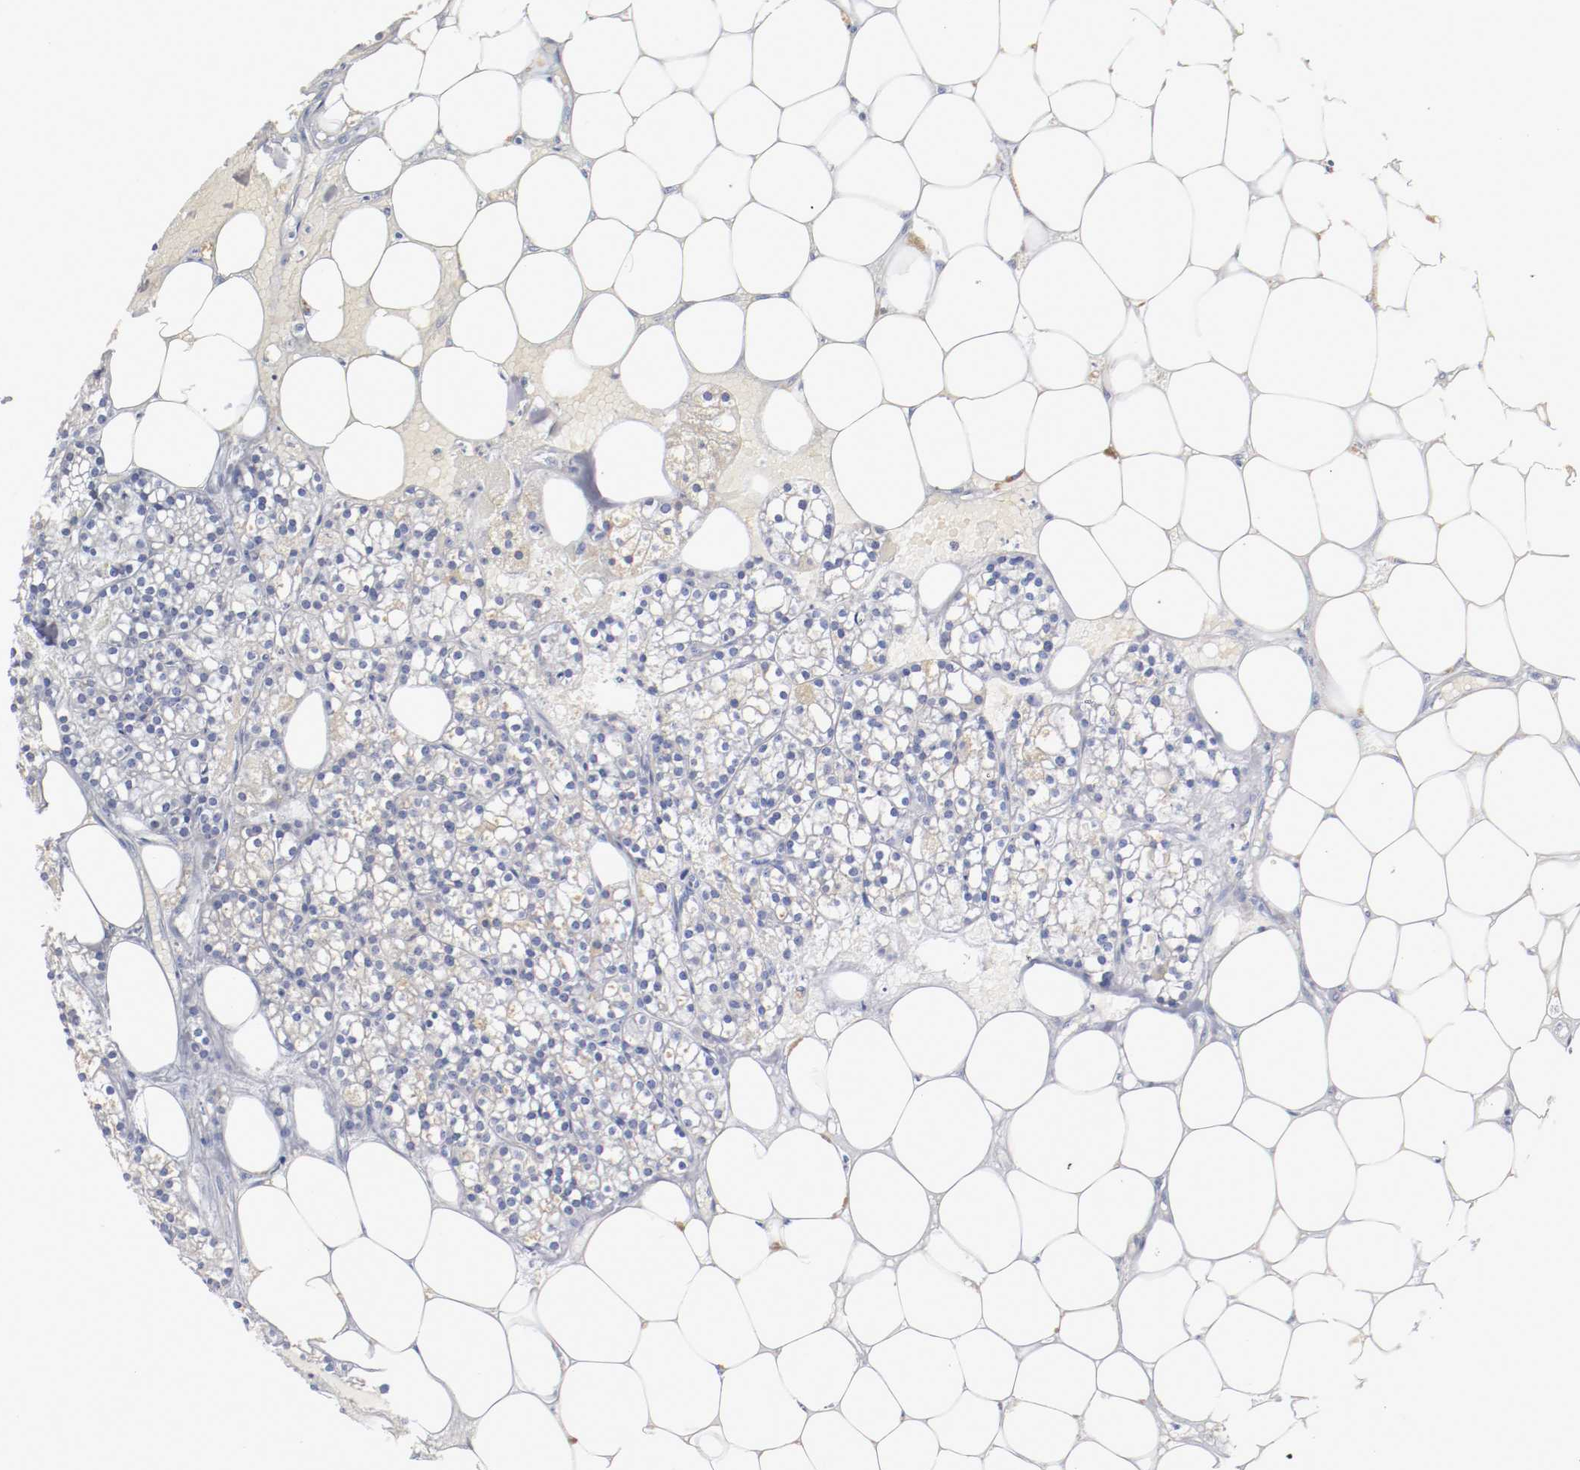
{"staining": {"intensity": "negative", "quantity": "none", "location": "none"}, "tissue": "parathyroid gland", "cell_type": "Glandular cells", "image_type": "normal", "snomed": [{"axis": "morphology", "description": "Normal tissue, NOS"}, {"axis": "topography", "description": "Parathyroid gland"}], "caption": "Immunohistochemistry photomicrograph of benign parathyroid gland stained for a protein (brown), which displays no staining in glandular cells. The staining was performed using DAB (3,3'-diaminobenzidine) to visualize the protein expression in brown, while the nuclei were stained in blue with hematoxylin (Magnification: 20x).", "gene": "FGFBP1", "patient": {"sex": "female", "age": 63}}